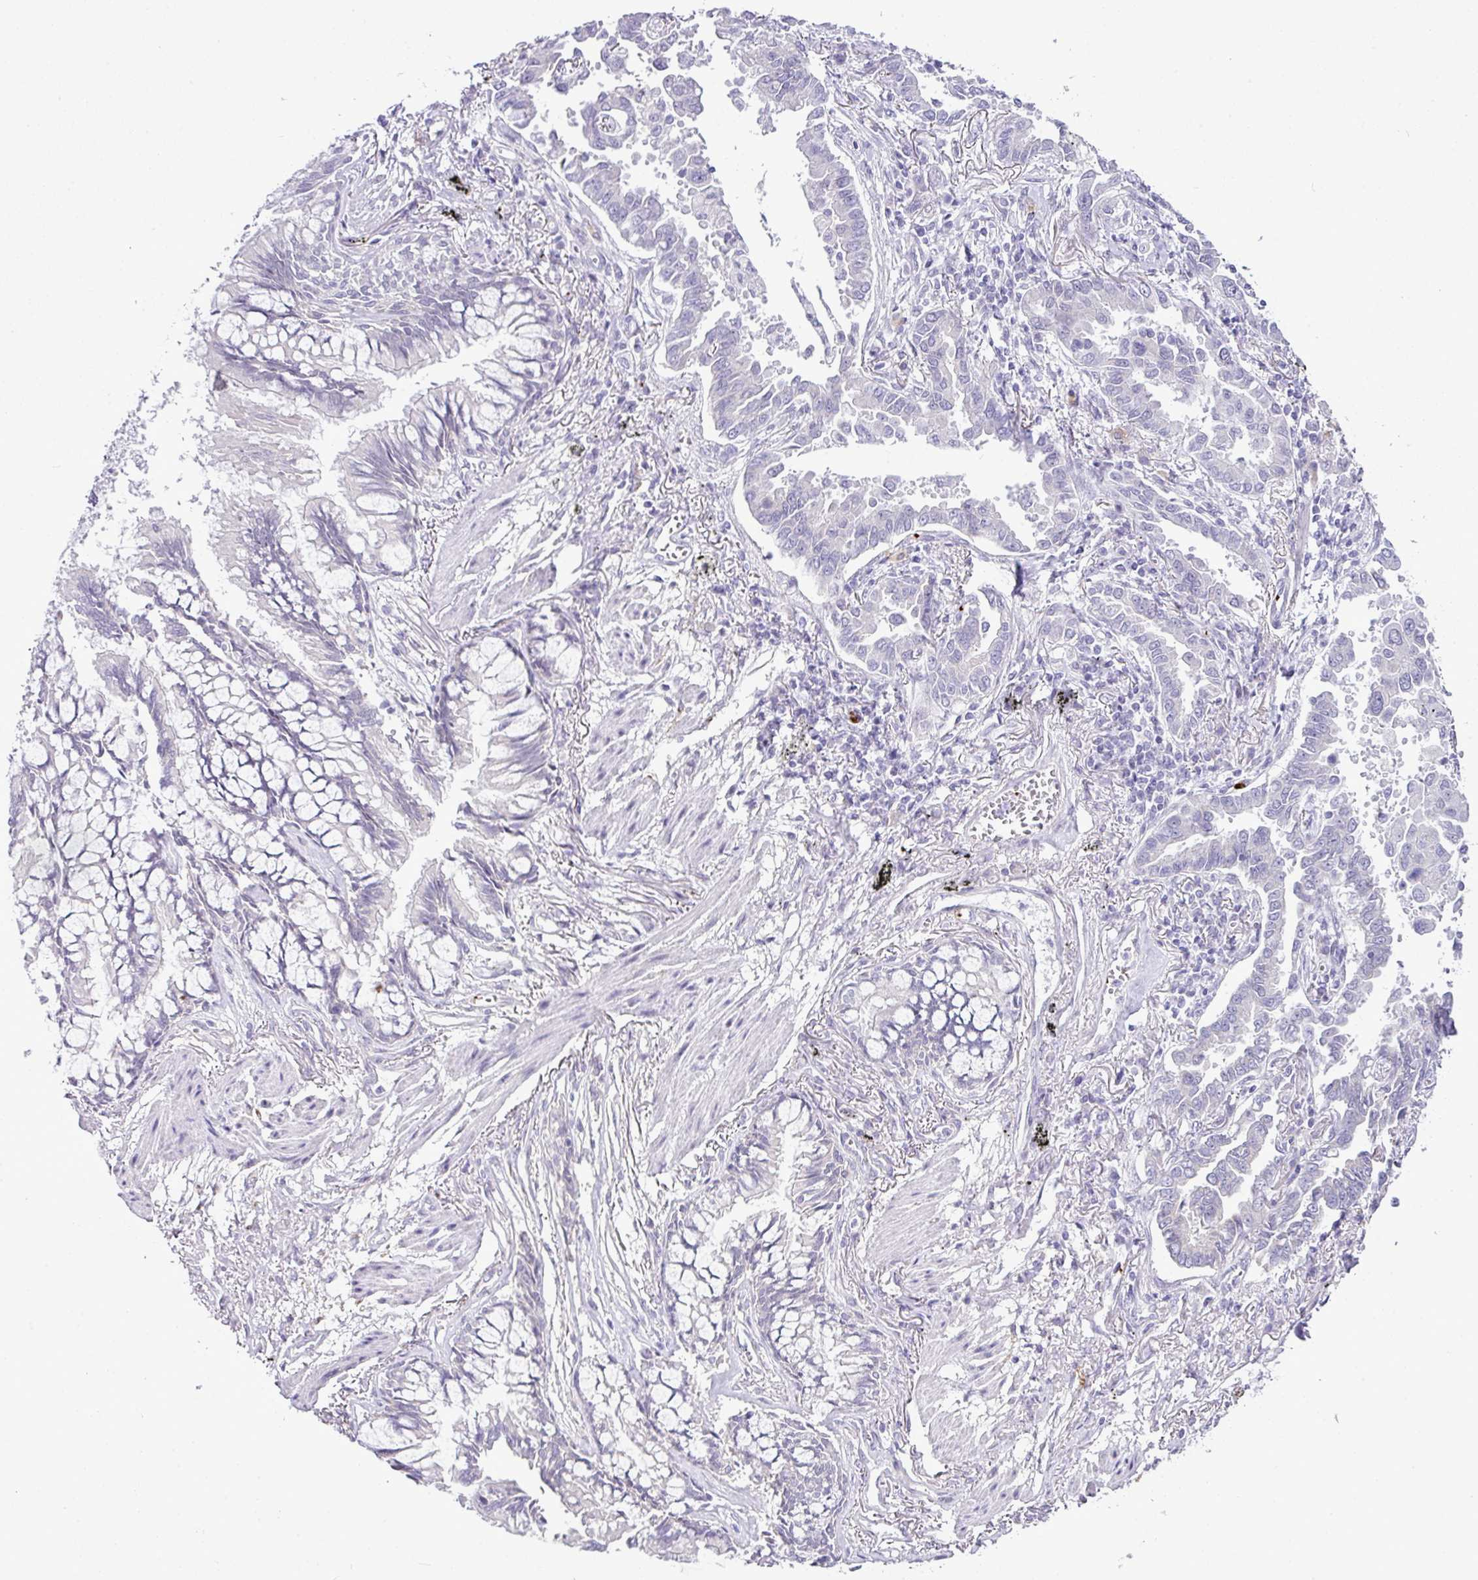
{"staining": {"intensity": "negative", "quantity": "none", "location": "none"}, "tissue": "lung cancer", "cell_type": "Tumor cells", "image_type": "cancer", "snomed": [{"axis": "morphology", "description": "Adenocarcinoma, NOS"}, {"axis": "topography", "description": "Lung"}], "caption": "There is no significant expression in tumor cells of lung cancer (adenocarcinoma).", "gene": "CMTM5", "patient": {"sex": "male", "age": 67}}